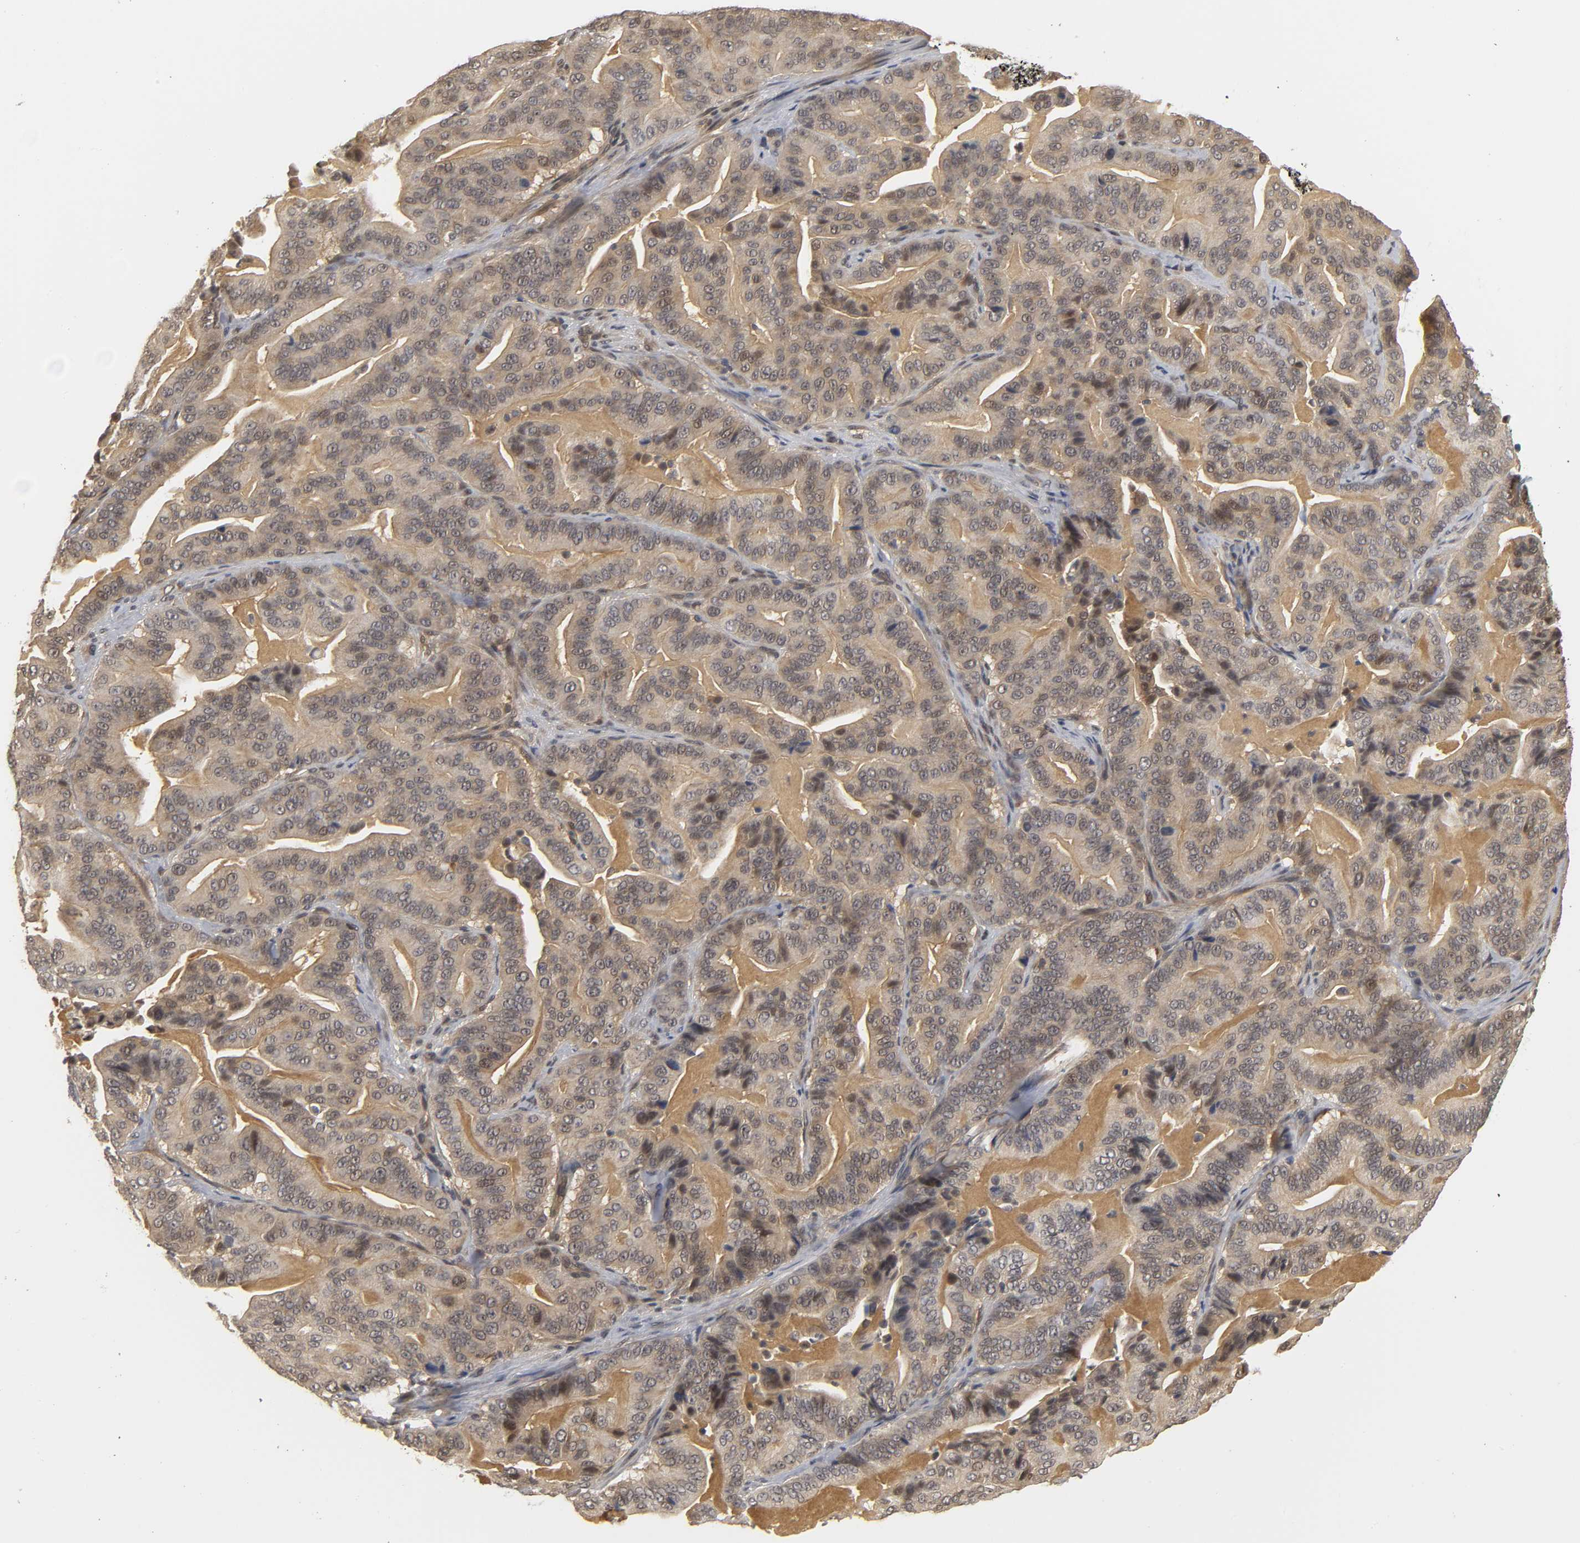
{"staining": {"intensity": "moderate", "quantity": ">75%", "location": "cytoplasmic/membranous,nuclear"}, "tissue": "pancreatic cancer", "cell_type": "Tumor cells", "image_type": "cancer", "snomed": [{"axis": "morphology", "description": "Adenocarcinoma, NOS"}, {"axis": "topography", "description": "Pancreas"}], "caption": "Immunohistochemistry histopathology image of pancreatic cancer stained for a protein (brown), which reveals medium levels of moderate cytoplasmic/membranous and nuclear positivity in approximately >75% of tumor cells.", "gene": "PARK7", "patient": {"sex": "male", "age": 63}}